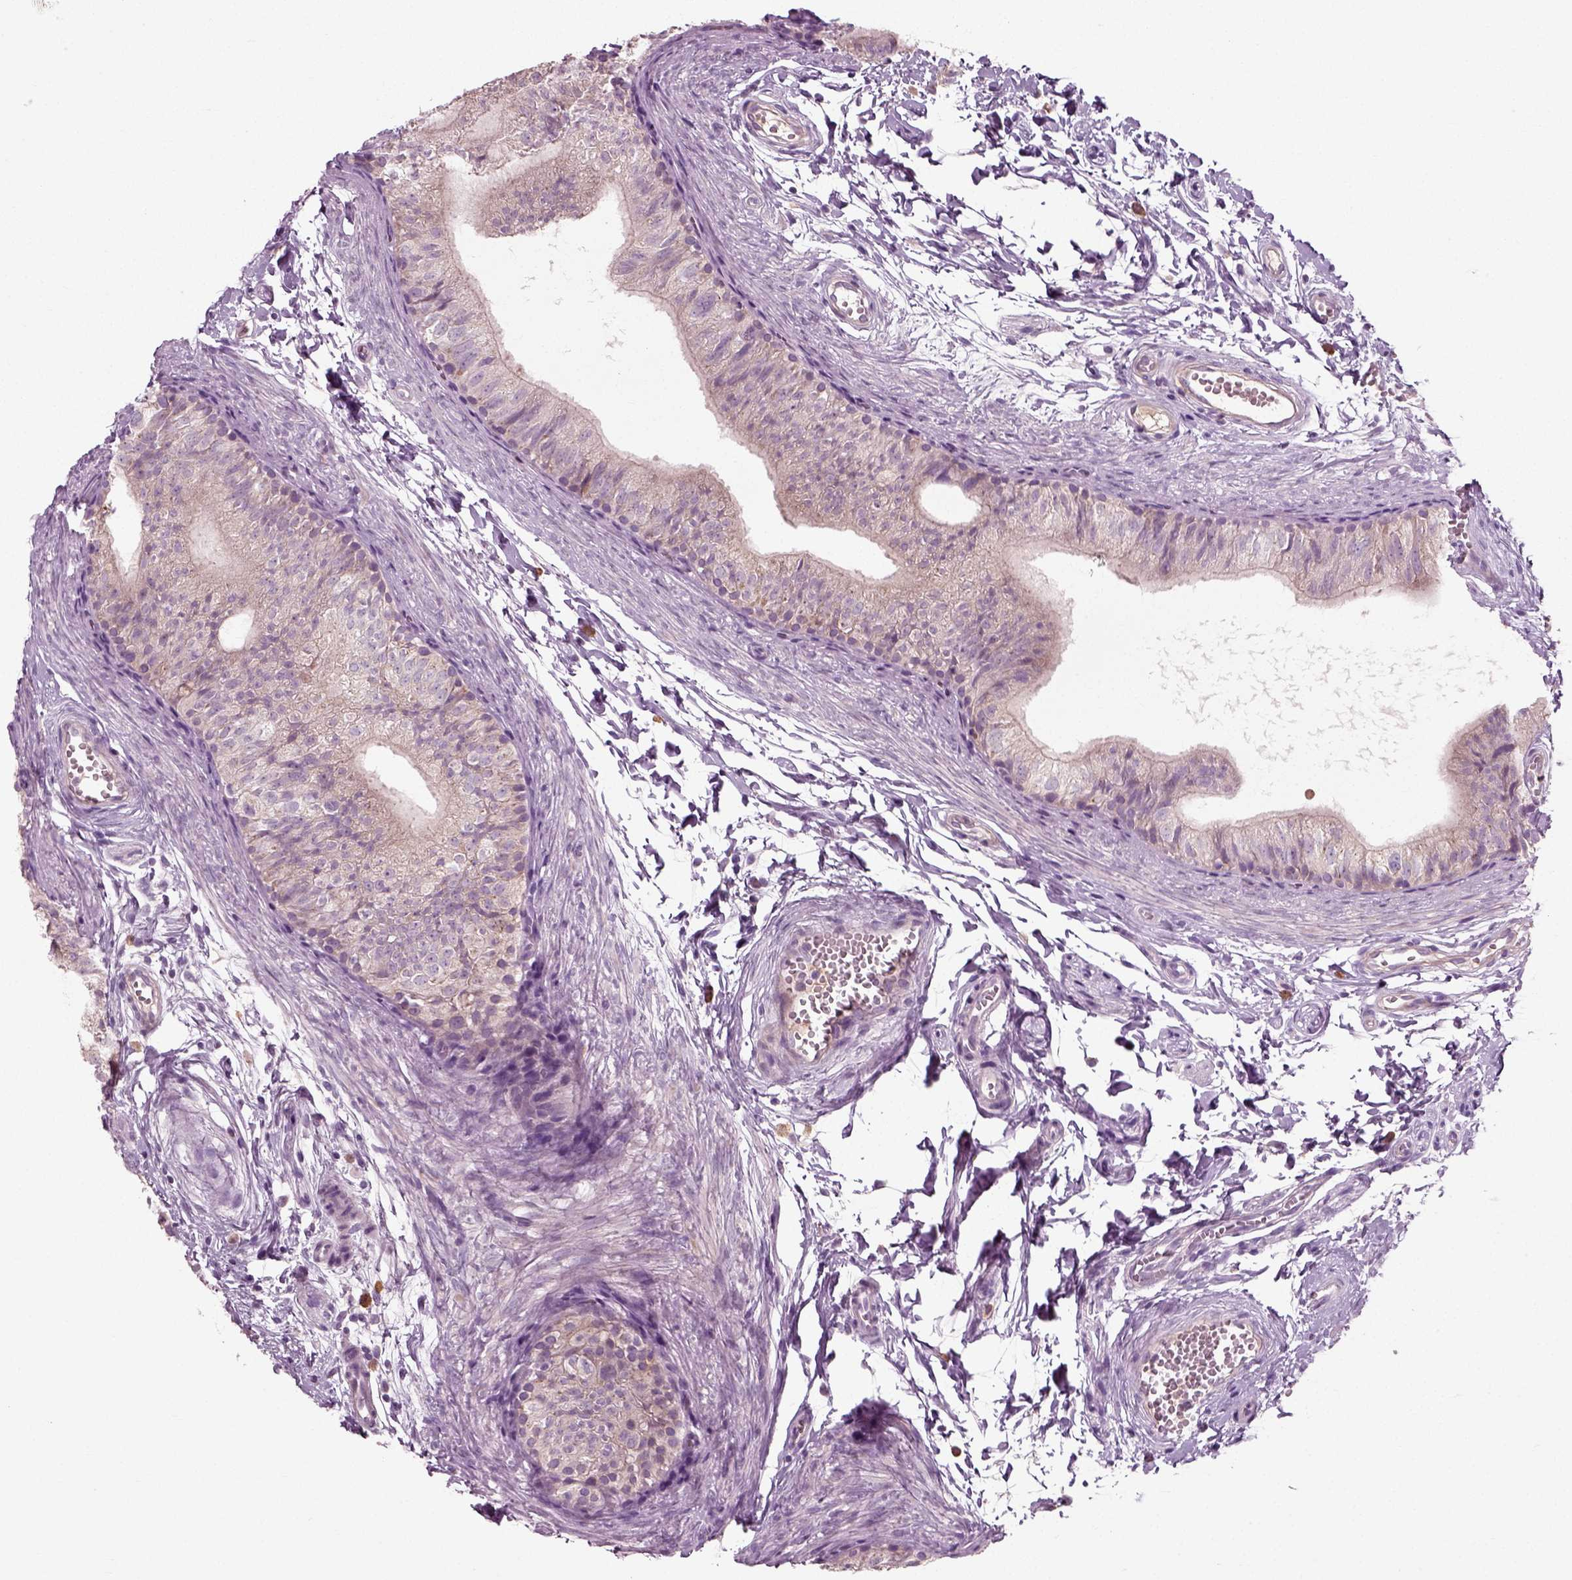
{"staining": {"intensity": "weak", "quantity": "<25%", "location": "cytoplasmic/membranous"}, "tissue": "epididymis", "cell_type": "Glandular cells", "image_type": "normal", "snomed": [{"axis": "morphology", "description": "Normal tissue, NOS"}, {"axis": "topography", "description": "Epididymis"}], "caption": "An immunohistochemistry photomicrograph of unremarkable epididymis is shown. There is no staining in glandular cells of epididymis. Brightfield microscopy of immunohistochemistry (IHC) stained with DAB (brown) and hematoxylin (blue), captured at high magnification.", "gene": "RND2", "patient": {"sex": "male", "age": 22}}